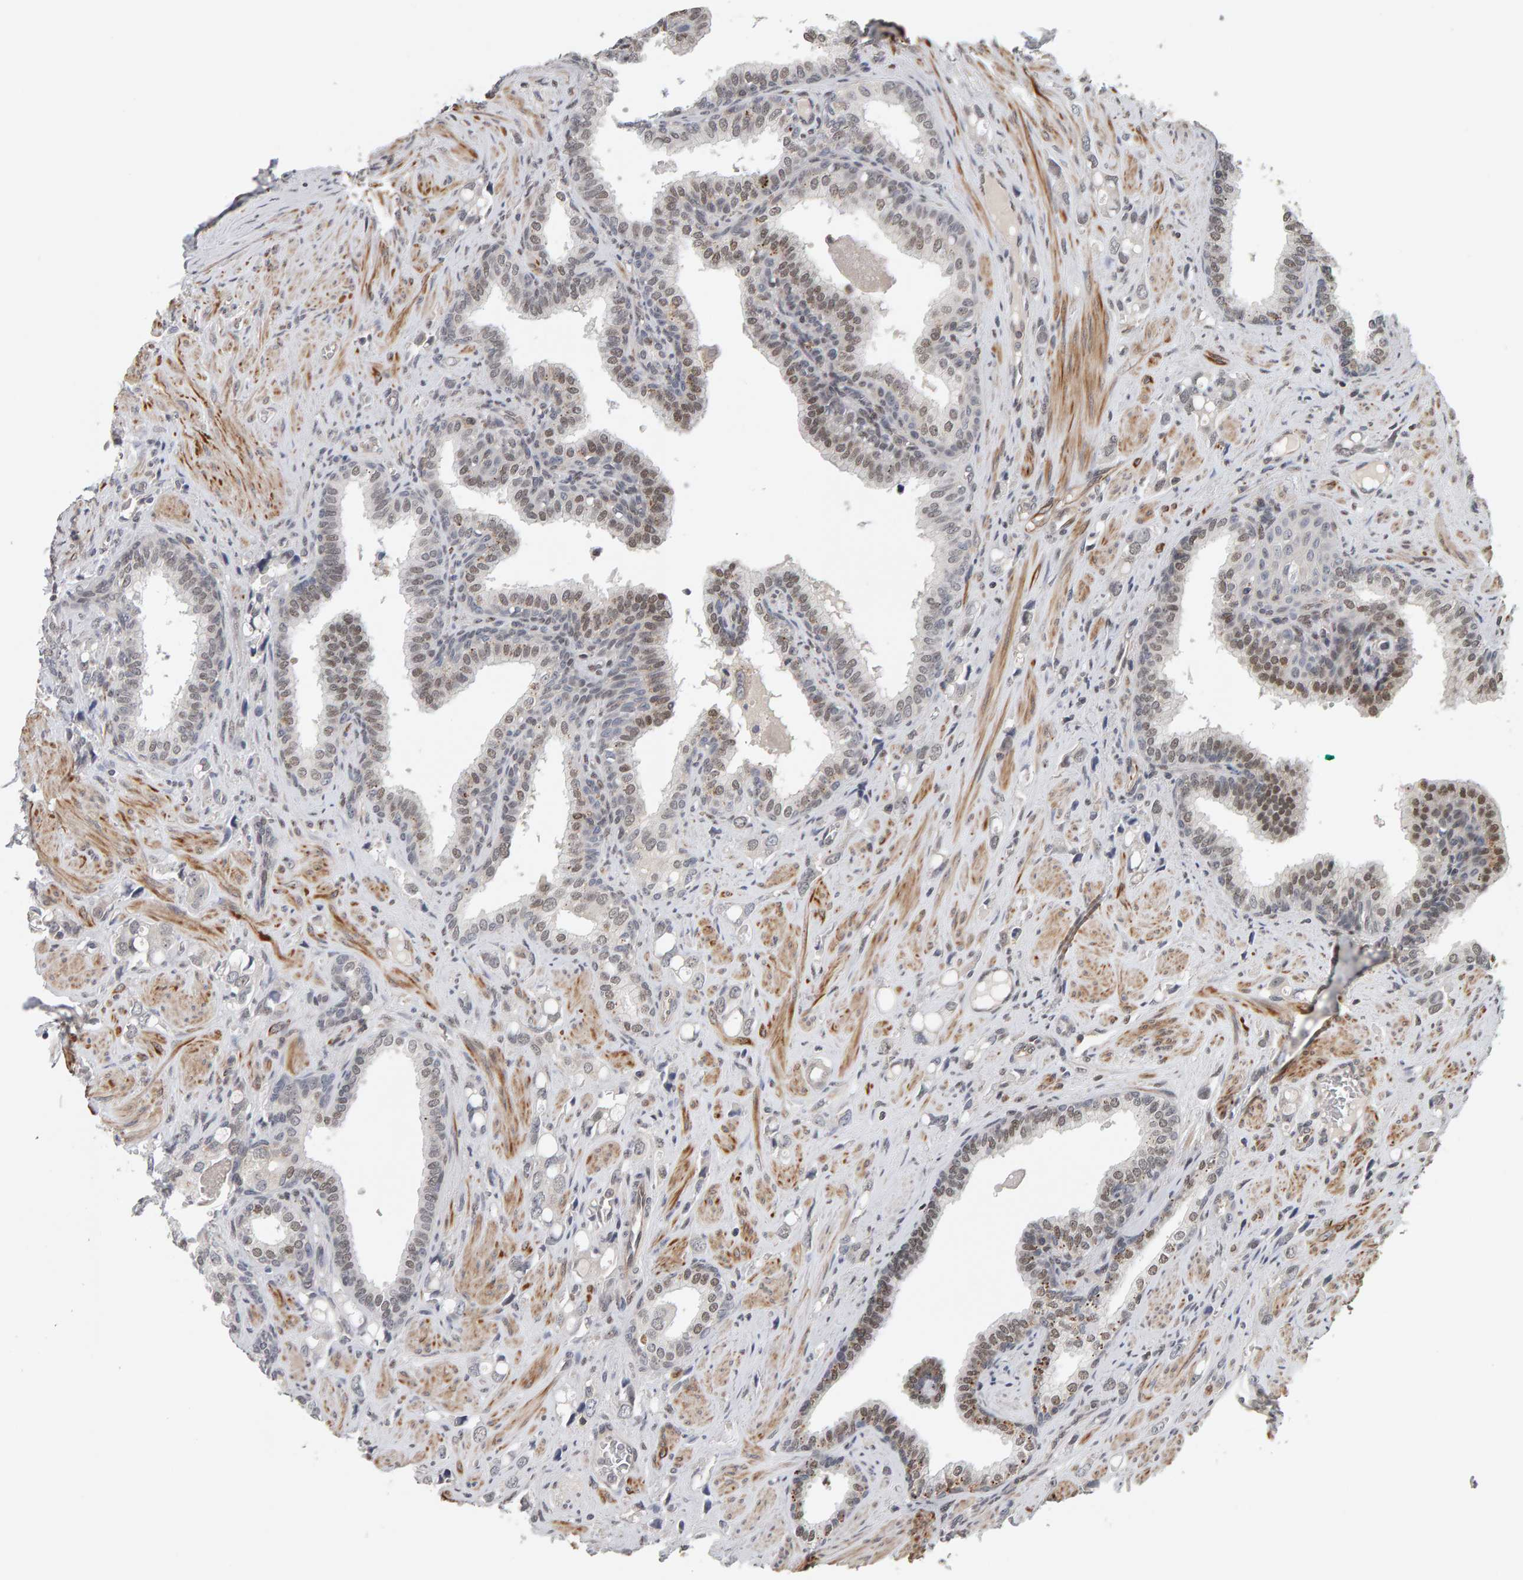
{"staining": {"intensity": "weak", "quantity": "25%-75%", "location": "cytoplasmic/membranous,nuclear"}, "tissue": "prostate cancer", "cell_type": "Tumor cells", "image_type": "cancer", "snomed": [{"axis": "morphology", "description": "Adenocarcinoma, High grade"}, {"axis": "topography", "description": "Prostate"}], "caption": "Weak cytoplasmic/membranous and nuclear expression is seen in about 25%-75% of tumor cells in prostate cancer (high-grade adenocarcinoma). The protein is shown in brown color, while the nuclei are stained blue.", "gene": "TEFM", "patient": {"sex": "male", "age": 52}}